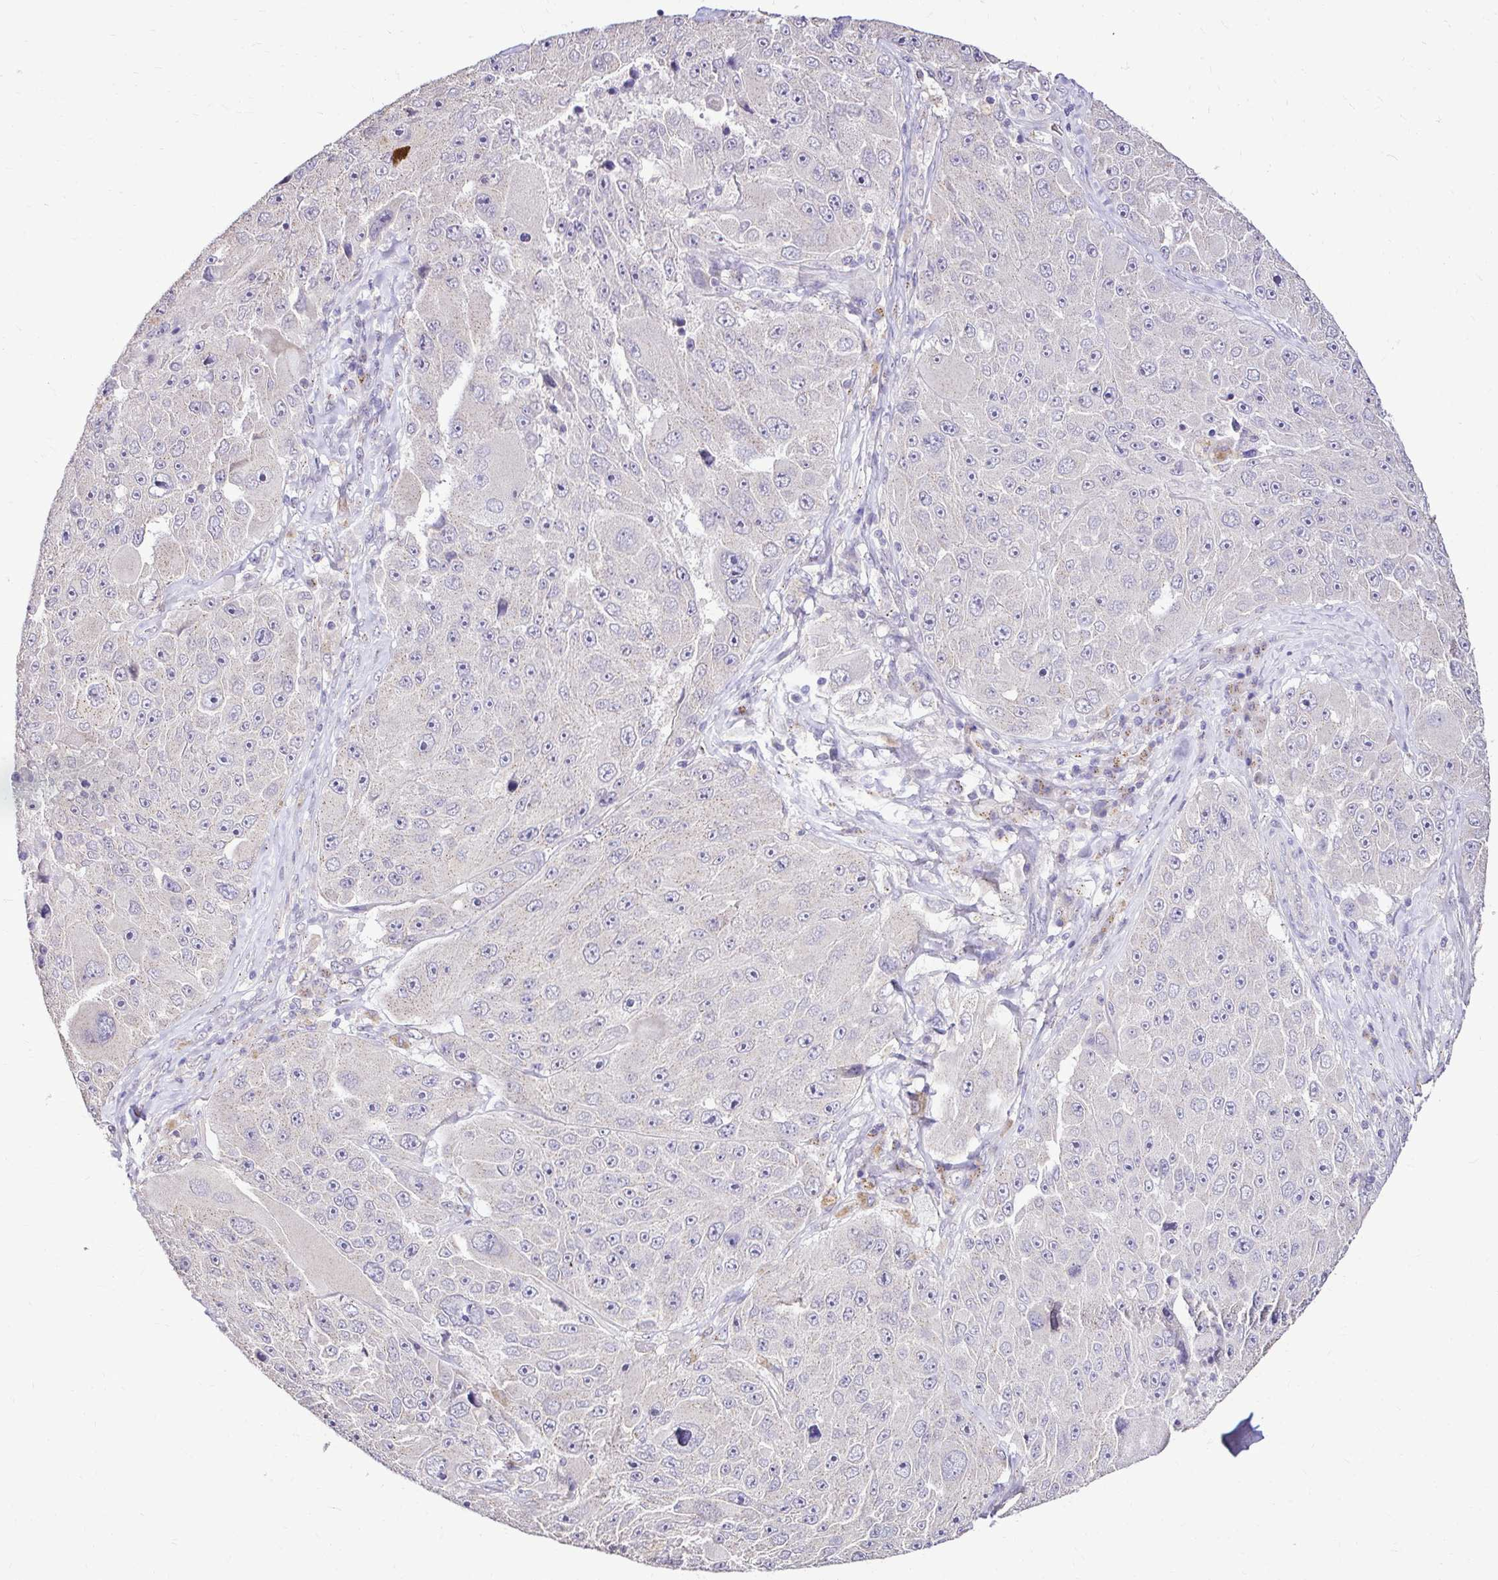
{"staining": {"intensity": "negative", "quantity": "none", "location": "none"}, "tissue": "melanoma", "cell_type": "Tumor cells", "image_type": "cancer", "snomed": [{"axis": "morphology", "description": "Malignant melanoma, Metastatic site"}, {"axis": "topography", "description": "Lymph node"}], "caption": "Immunohistochemistry of malignant melanoma (metastatic site) displays no positivity in tumor cells. (DAB IHC visualized using brightfield microscopy, high magnification).", "gene": "KIAA1210", "patient": {"sex": "male", "age": 62}}